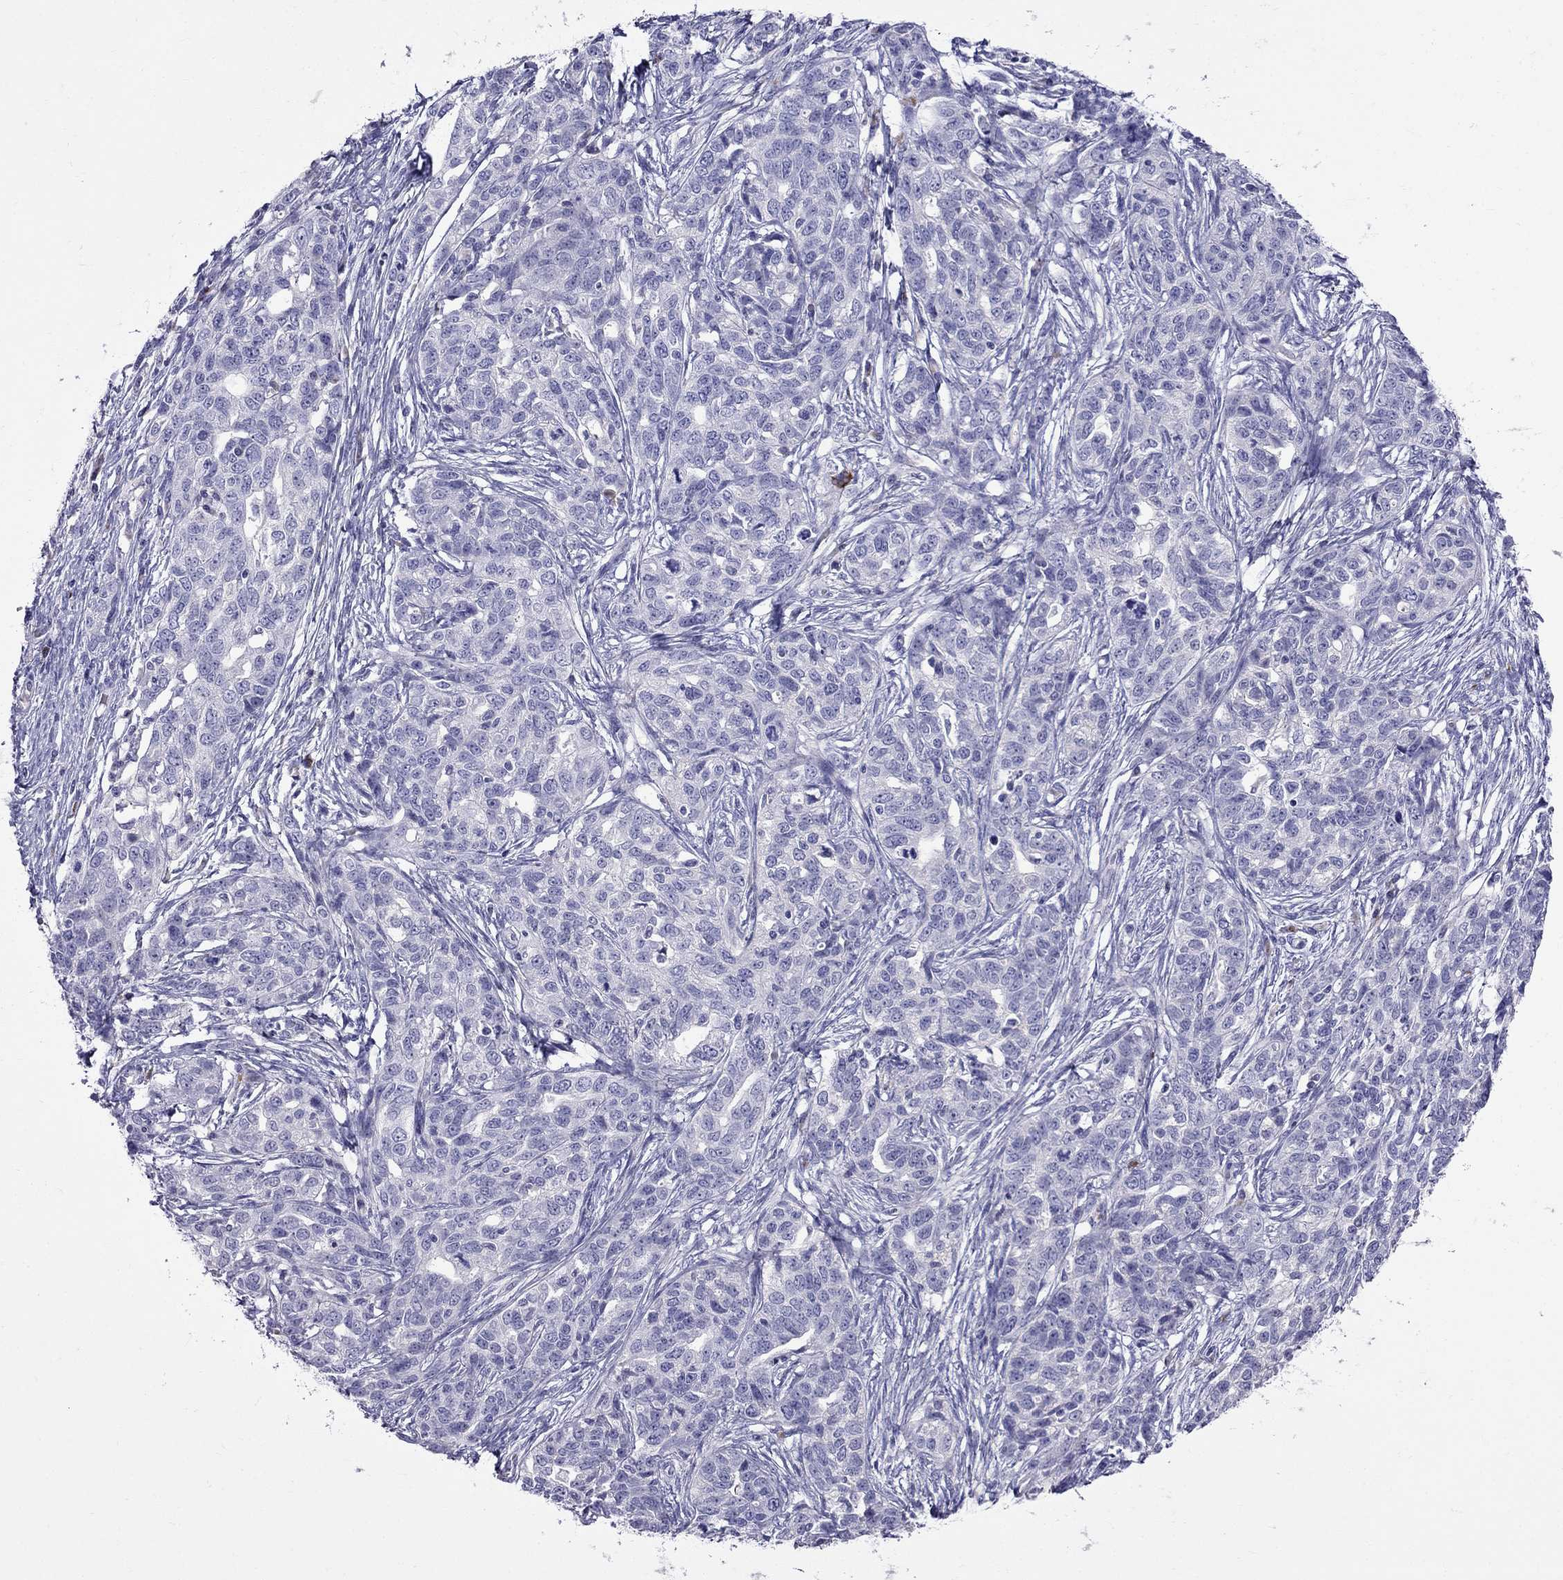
{"staining": {"intensity": "negative", "quantity": "none", "location": "none"}, "tissue": "ovarian cancer", "cell_type": "Tumor cells", "image_type": "cancer", "snomed": [{"axis": "morphology", "description": "Cystadenocarcinoma, serous, NOS"}, {"axis": "topography", "description": "Ovary"}], "caption": "IHC histopathology image of neoplastic tissue: human ovarian cancer (serous cystadenocarcinoma) stained with DAB shows no significant protein positivity in tumor cells.", "gene": "PATE1", "patient": {"sex": "female", "age": 71}}